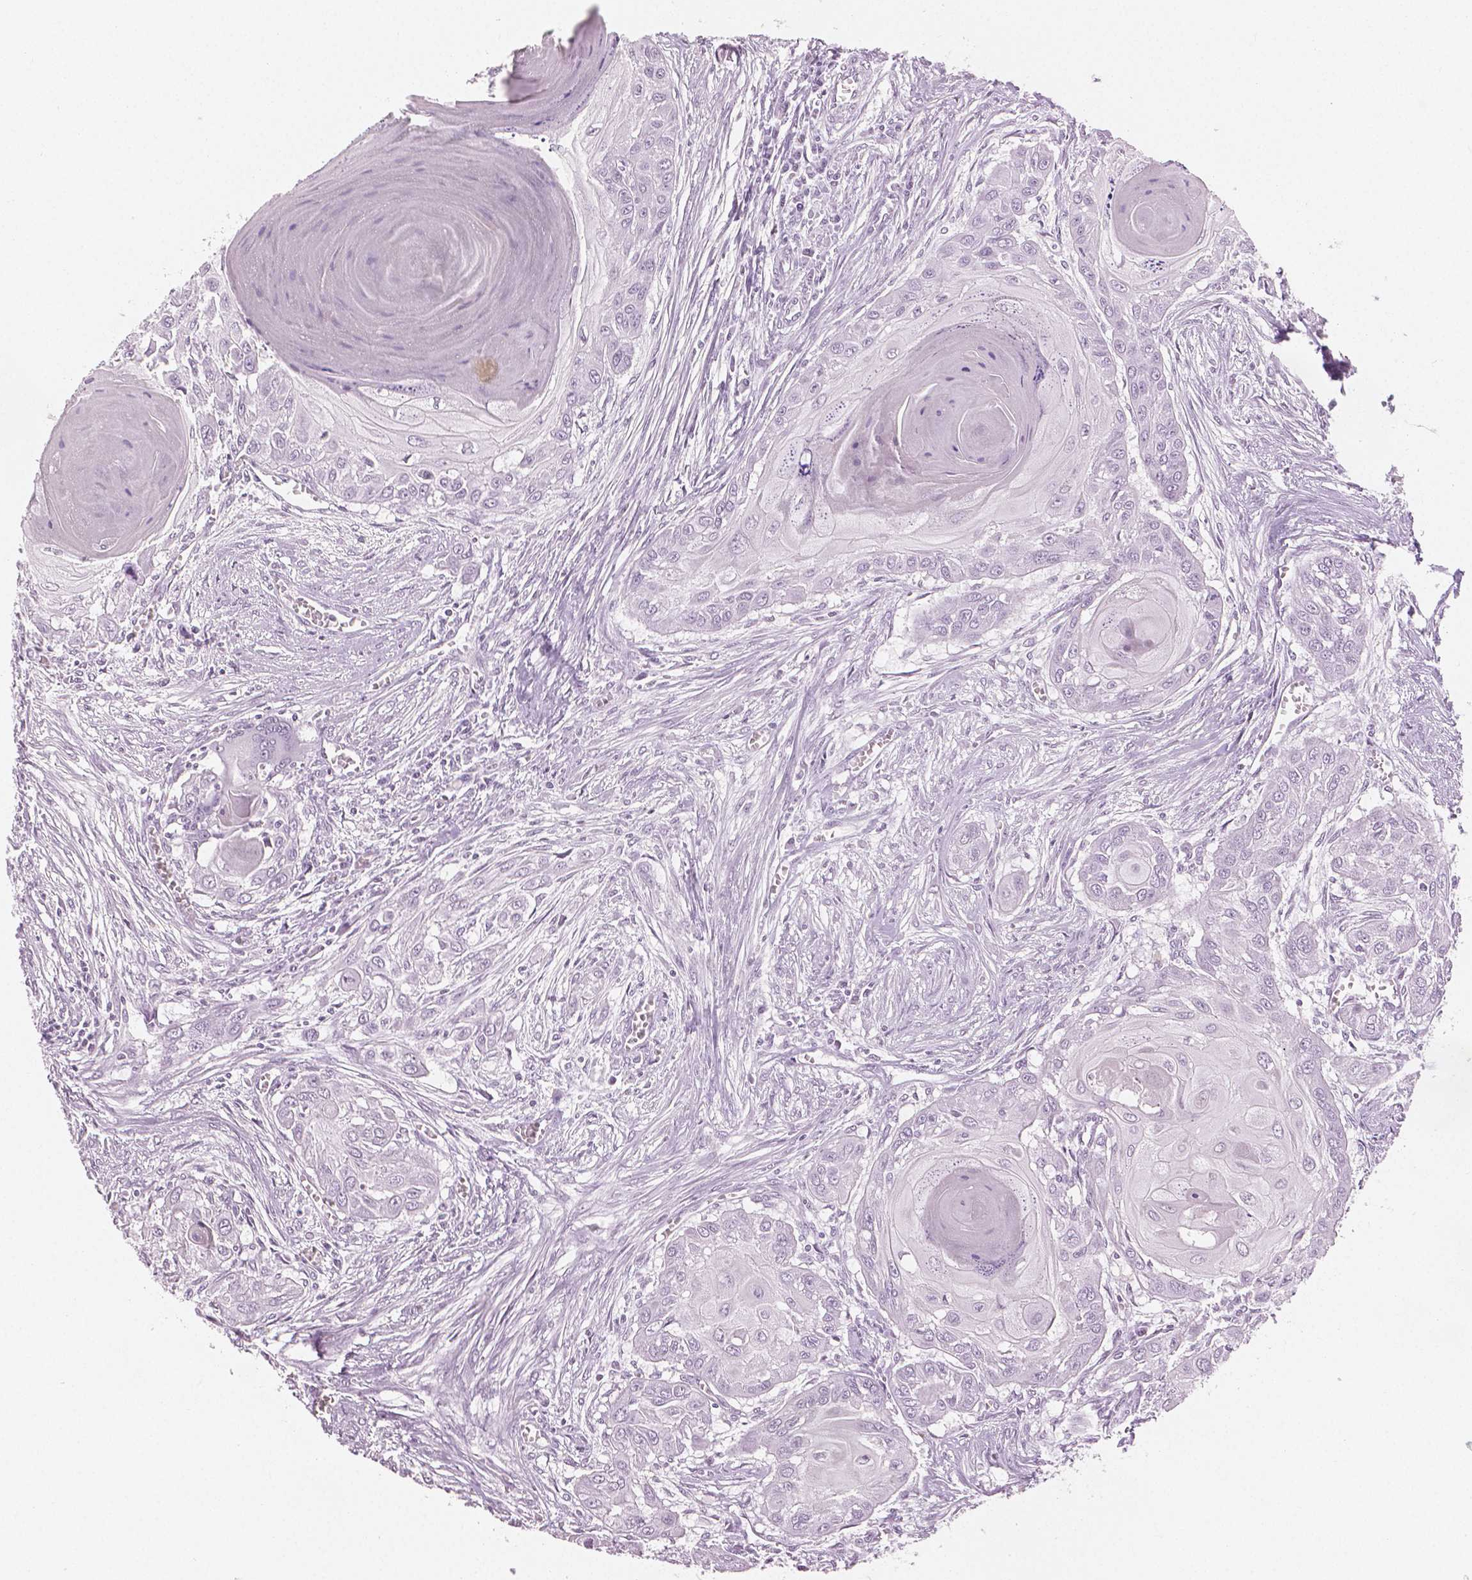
{"staining": {"intensity": "negative", "quantity": "none", "location": "none"}, "tissue": "head and neck cancer", "cell_type": "Tumor cells", "image_type": "cancer", "snomed": [{"axis": "morphology", "description": "Squamous cell carcinoma, NOS"}, {"axis": "topography", "description": "Oral tissue"}, {"axis": "topography", "description": "Head-Neck"}], "caption": "A histopathology image of human squamous cell carcinoma (head and neck) is negative for staining in tumor cells.", "gene": "PLIN4", "patient": {"sex": "male", "age": 71}}